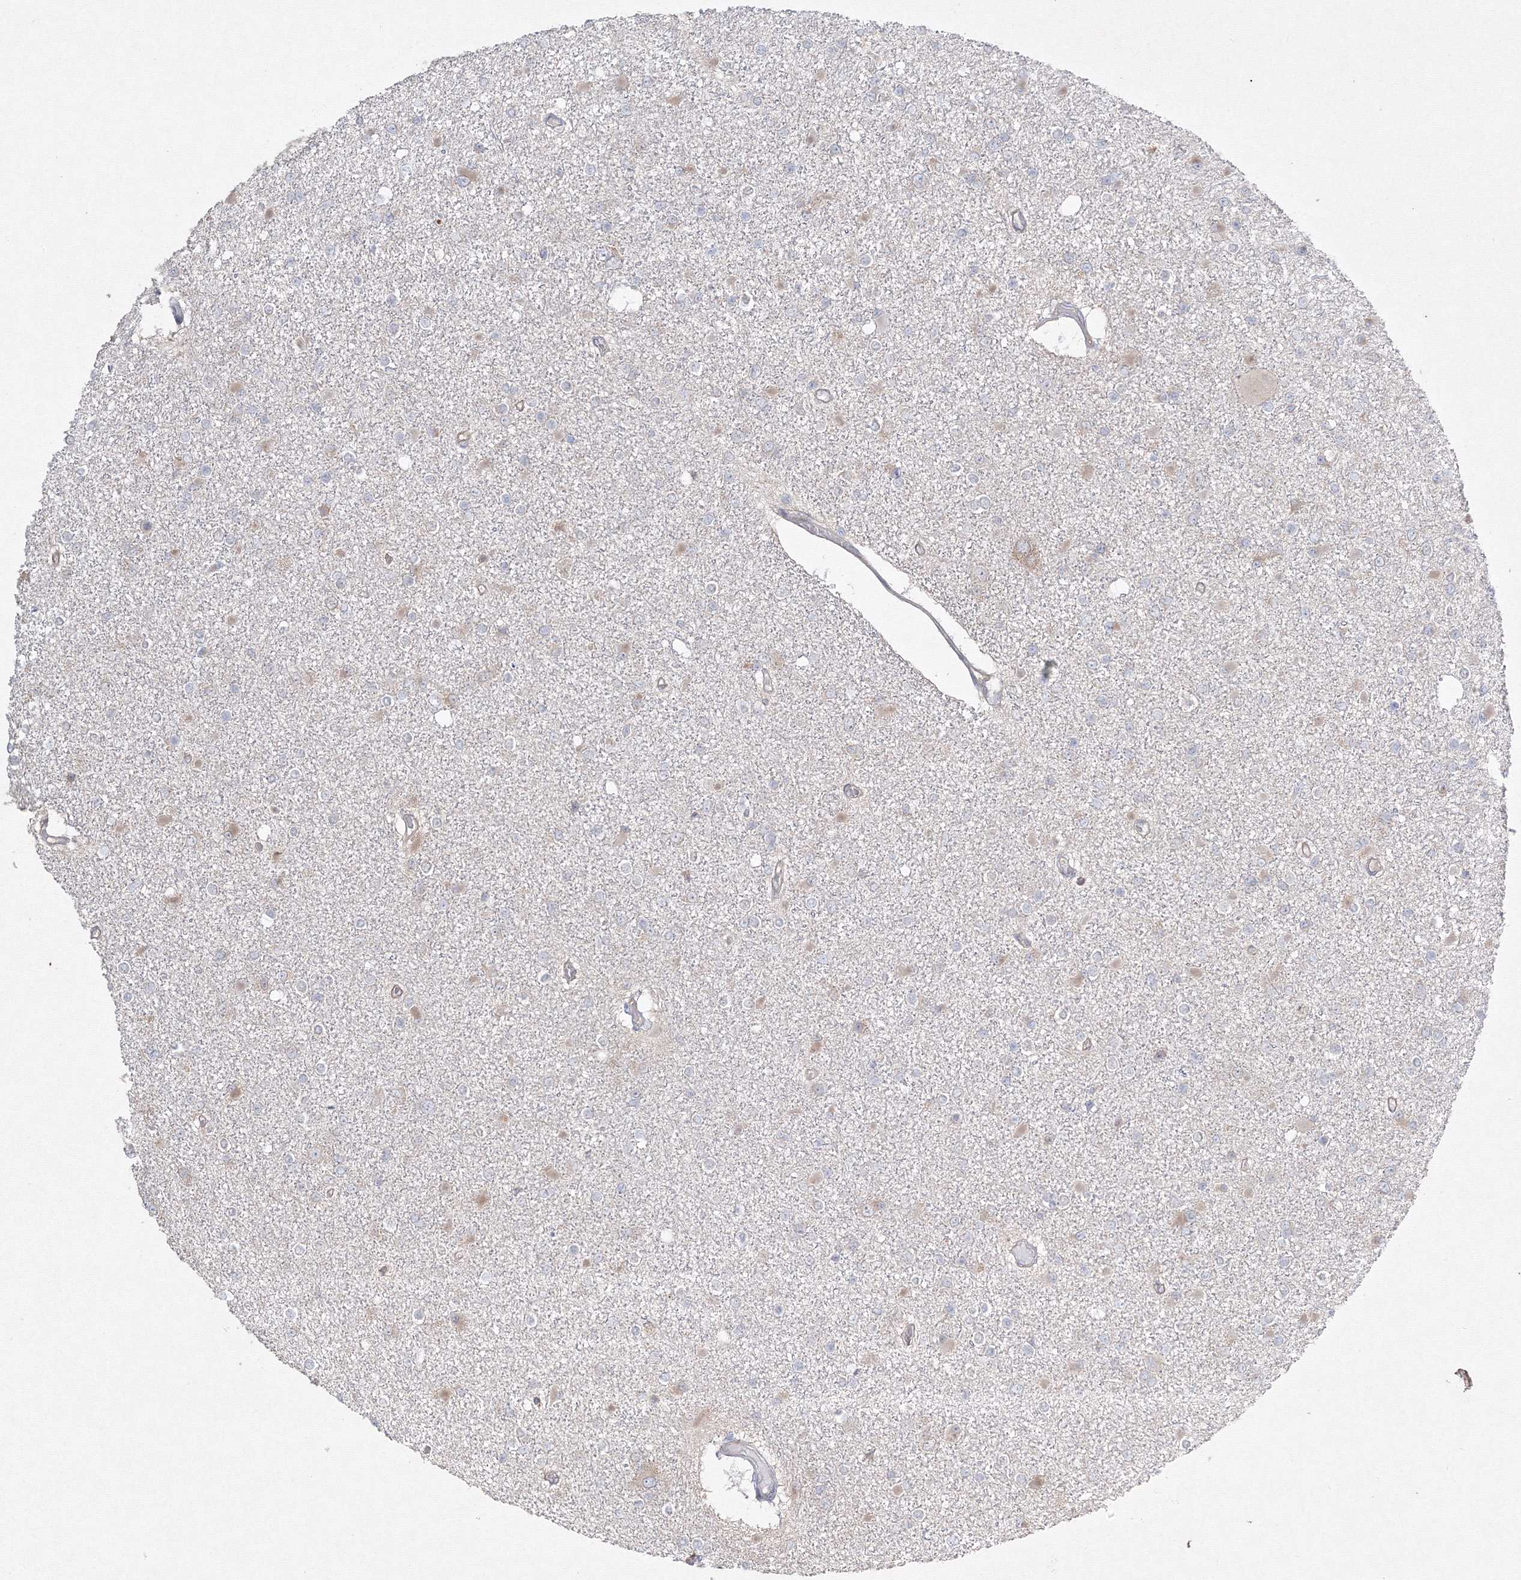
{"staining": {"intensity": "negative", "quantity": "none", "location": "none"}, "tissue": "glioma", "cell_type": "Tumor cells", "image_type": "cancer", "snomed": [{"axis": "morphology", "description": "Glioma, malignant, Low grade"}, {"axis": "topography", "description": "Brain"}], "caption": "Tumor cells are negative for brown protein staining in malignant glioma (low-grade).", "gene": "FBXL8", "patient": {"sex": "female", "age": 22}}